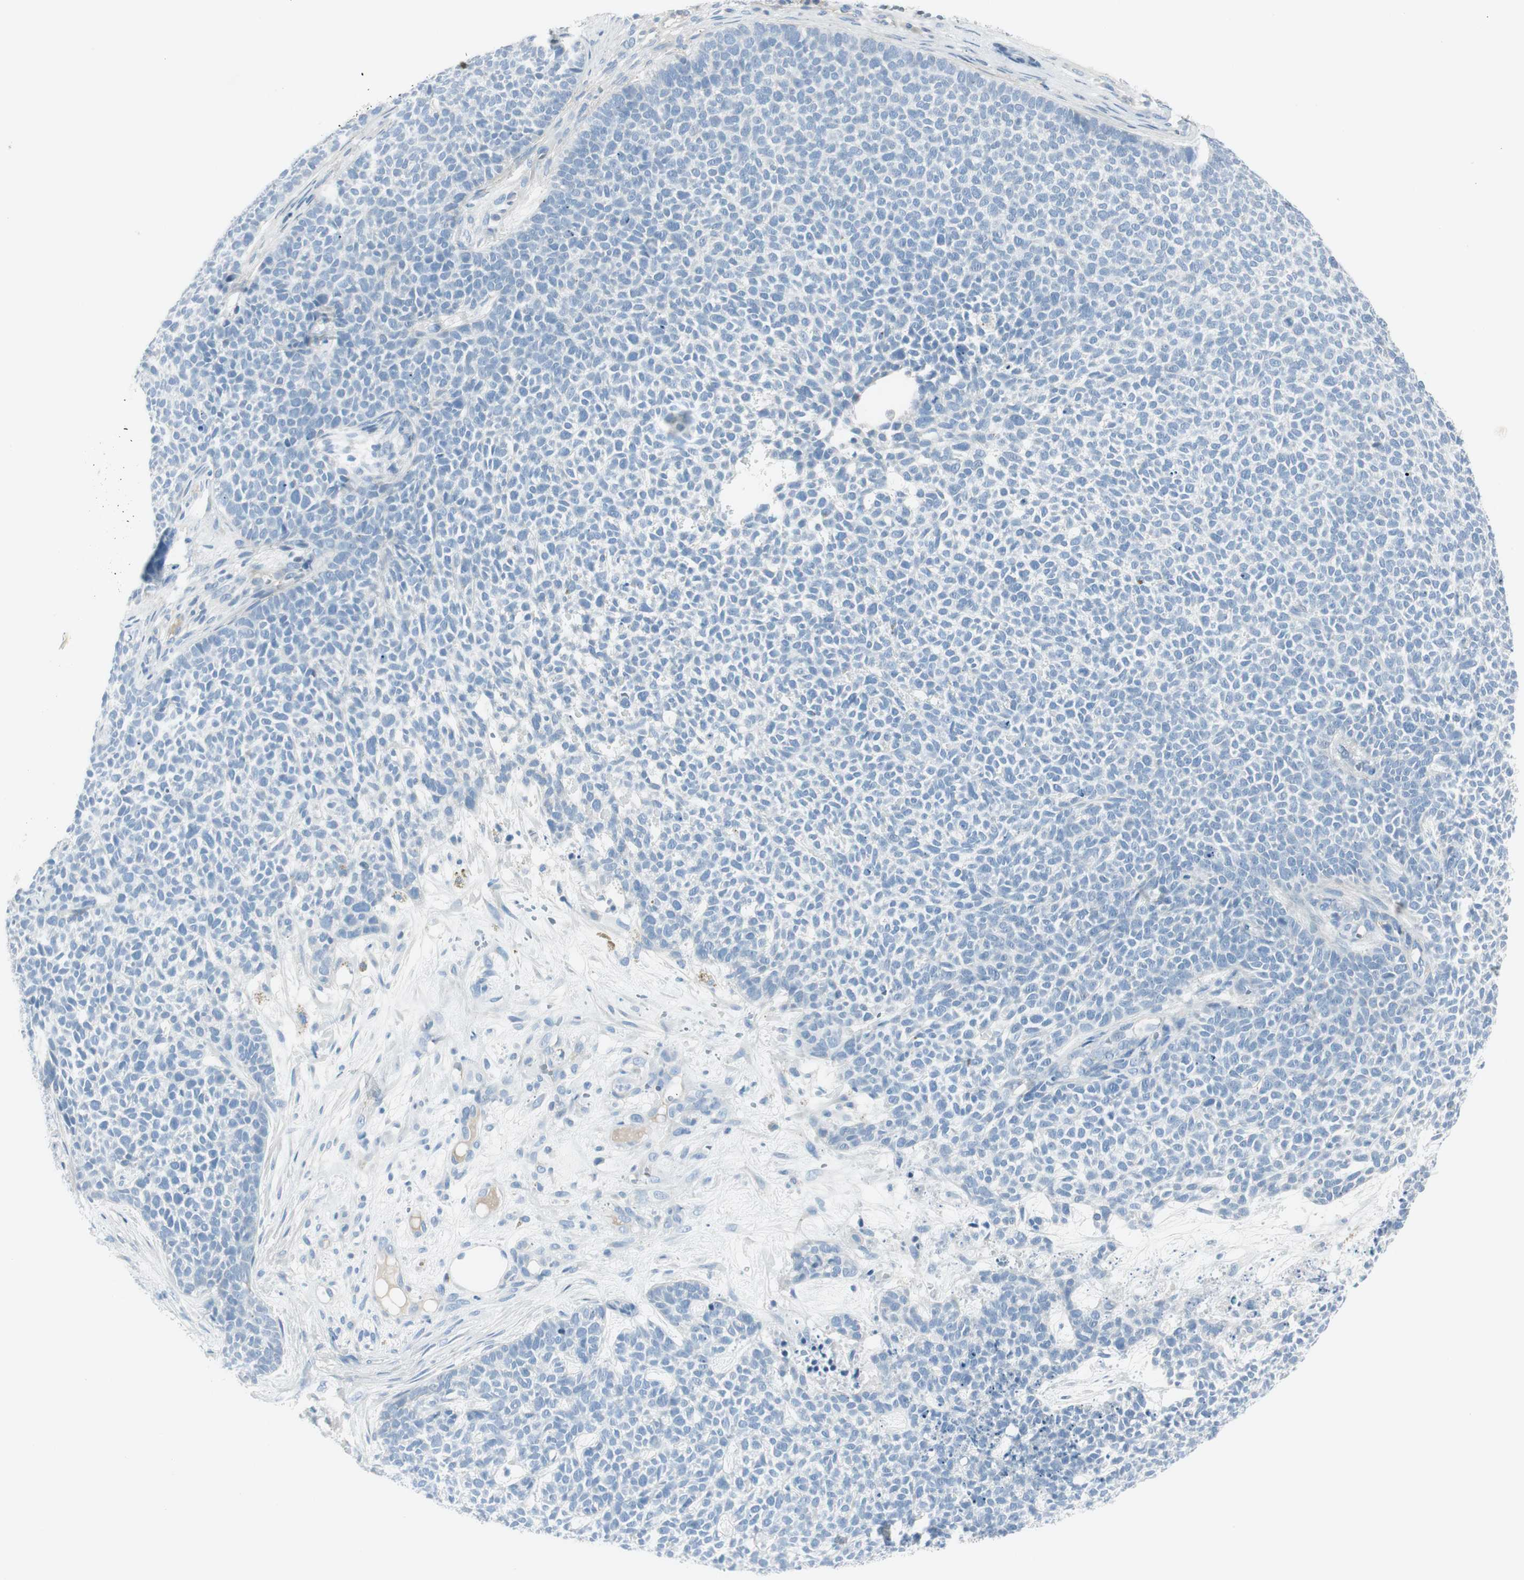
{"staining": {"intensity": "negative", "quantity": "none", "location": "none"}, "tissue": "skin cancer", "cell_type": "Tumor cells", "image_type": "cancer", "snomed": [{"axis": "morphology", "description": "Basal cell carcinoma"}, {"axis": "topography", "description": "Skin"}], "caption": "Immunohistochemistry (IHC) image of neoplastic tissue: human skin basal cell carcinoma stained with DAB (3,3'-diaminobenzidine) demonstrates no significant protein positivity in tumor cells. (Brightfield microscopy of DAB (3,3'-diaminobenzidine) immunohistochemistry (IHC) at high magnification).", "gene": "CACNA2D1", "patient": {"sex": "female", "age": 84}}